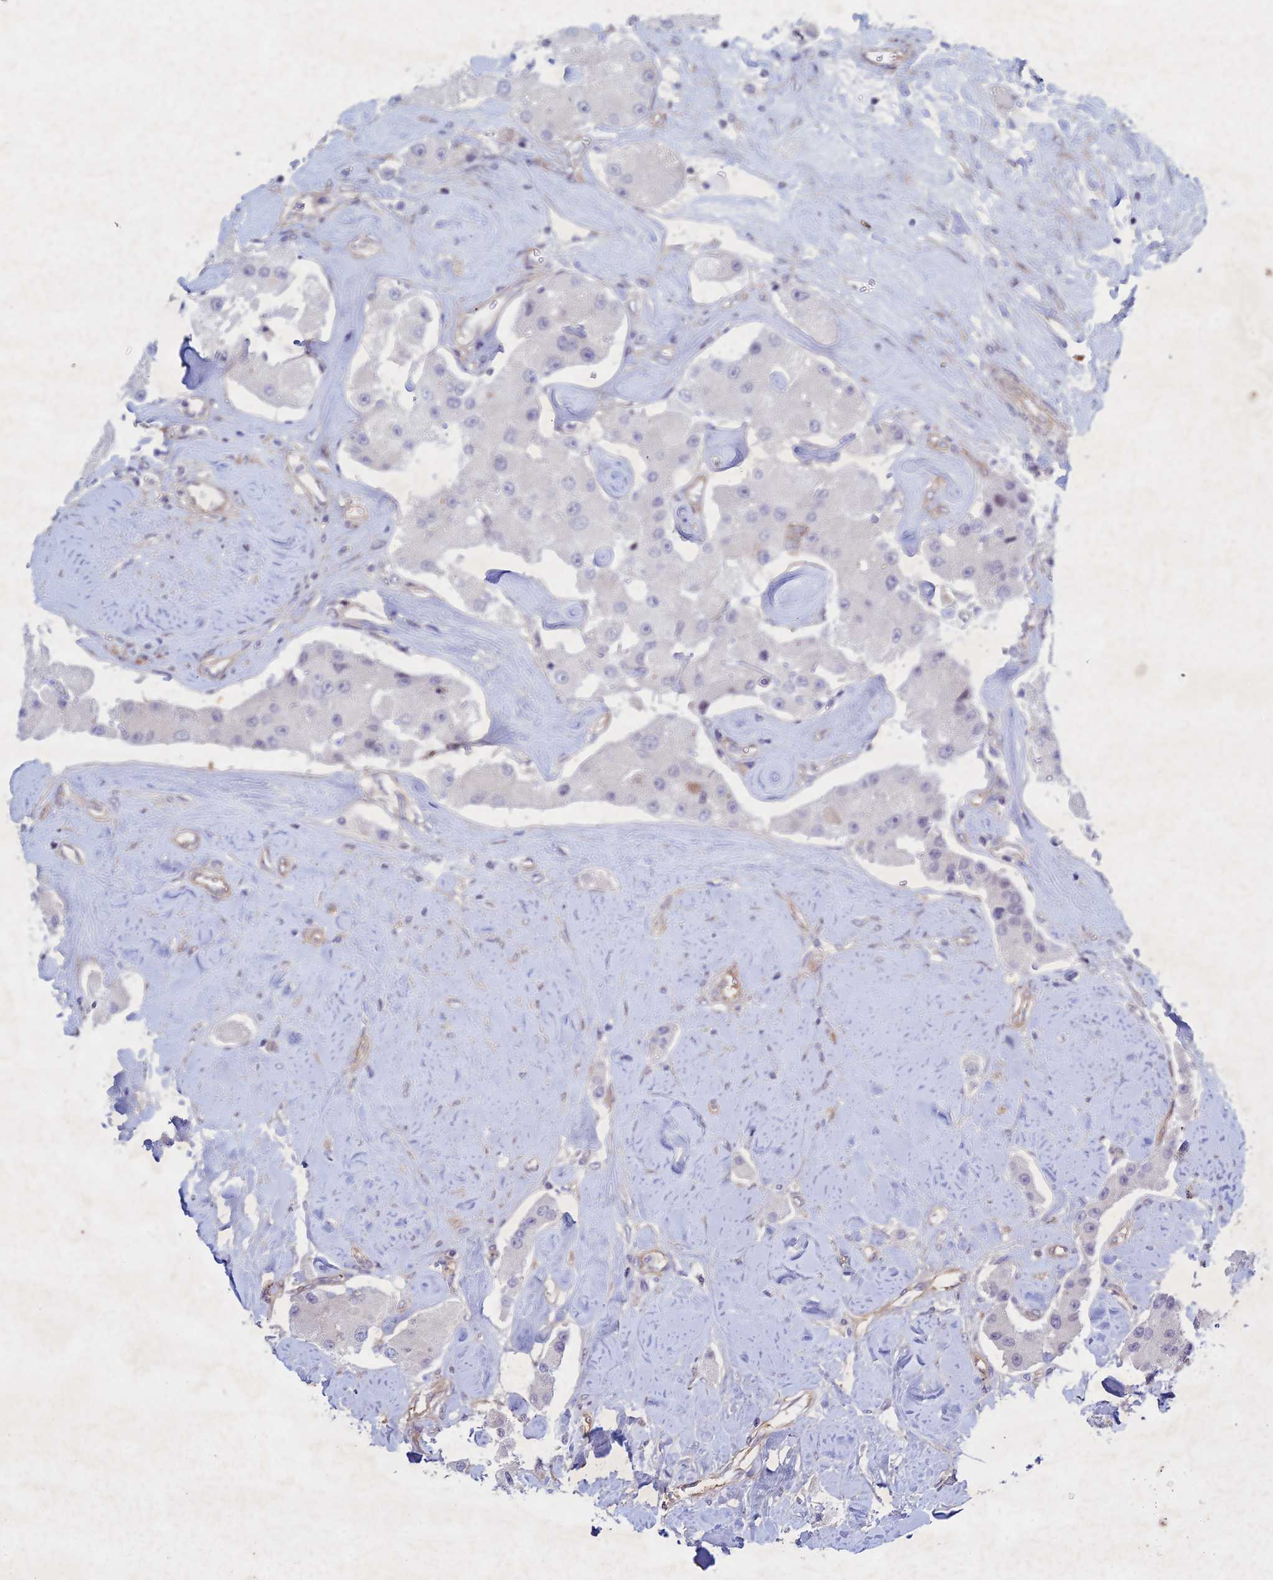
{"staining": {"intensity": "negative", "quantity": "none", "location": "none"}, "tissue": "carcinoid", "cell_type": "Tumor cells", "image_type": "cancer", "snomed": [{"axis": "morphology", "description": "Carcinoid, malignant, NOS"}, {"axis": "topography", "description": "Pancreas"}], "caption": "The image shows no significant expression in tumor cells of carcinoid.", "gene": "PTHLH", "patient": {"sex": "male", "age": 41}}